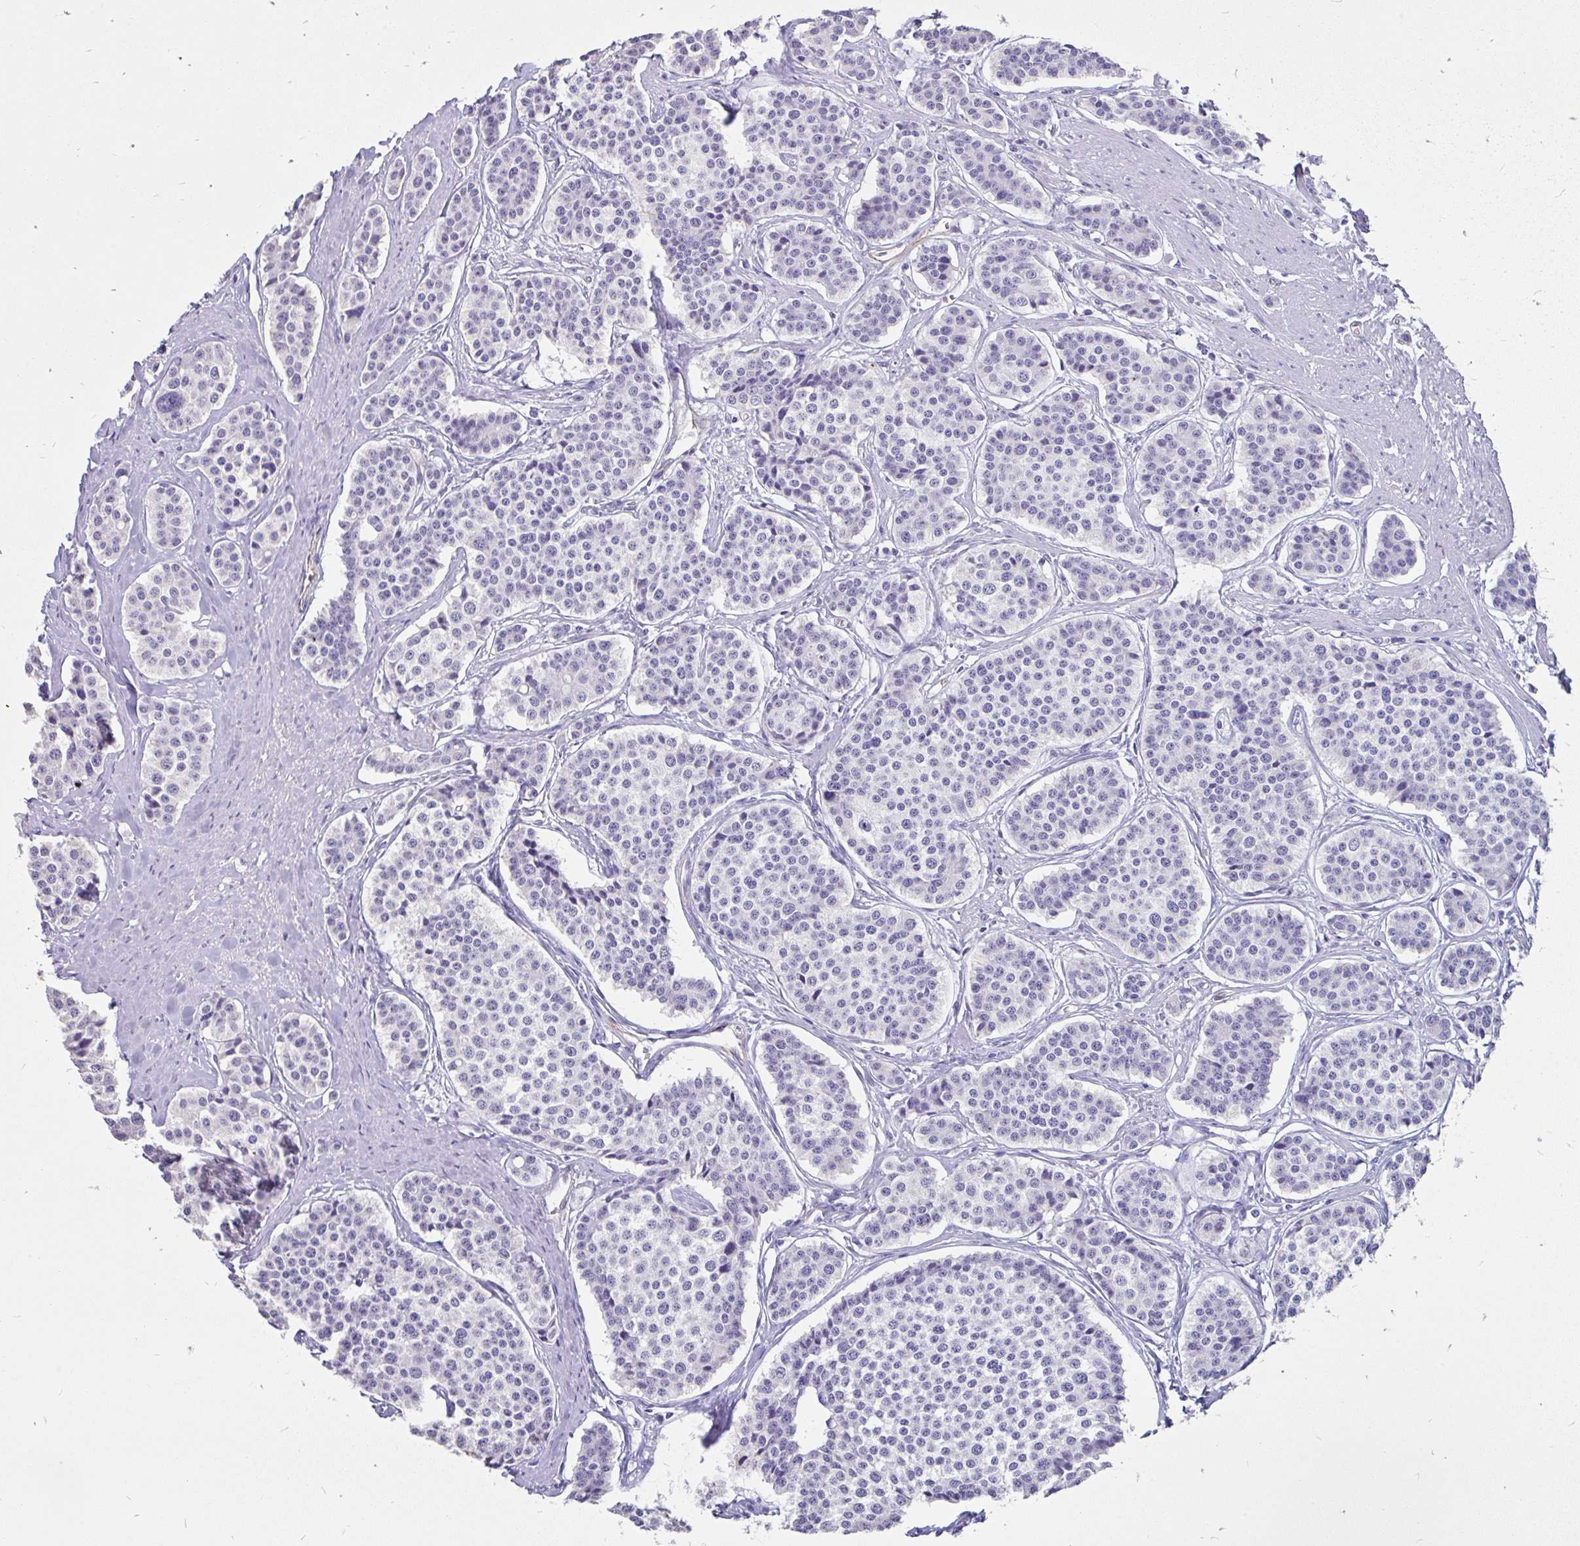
{"staining": {"intensity": "negative", "quantity": "none", "location": "none"}, "tissue": "carcinoid", "cell_type": "Tumor cells", "image_type": "cancer", "snomed": [{"axis": "morphology", "description": "Carcinoid, malignant, NOS"}, {"axis": "topography", "description": "Small intestine"}], "caption": "There is no significant staining in tumor cells of carcinoid (malignant).", "gene": "EML5", "patient": {"sex": "male", "age": 60}}